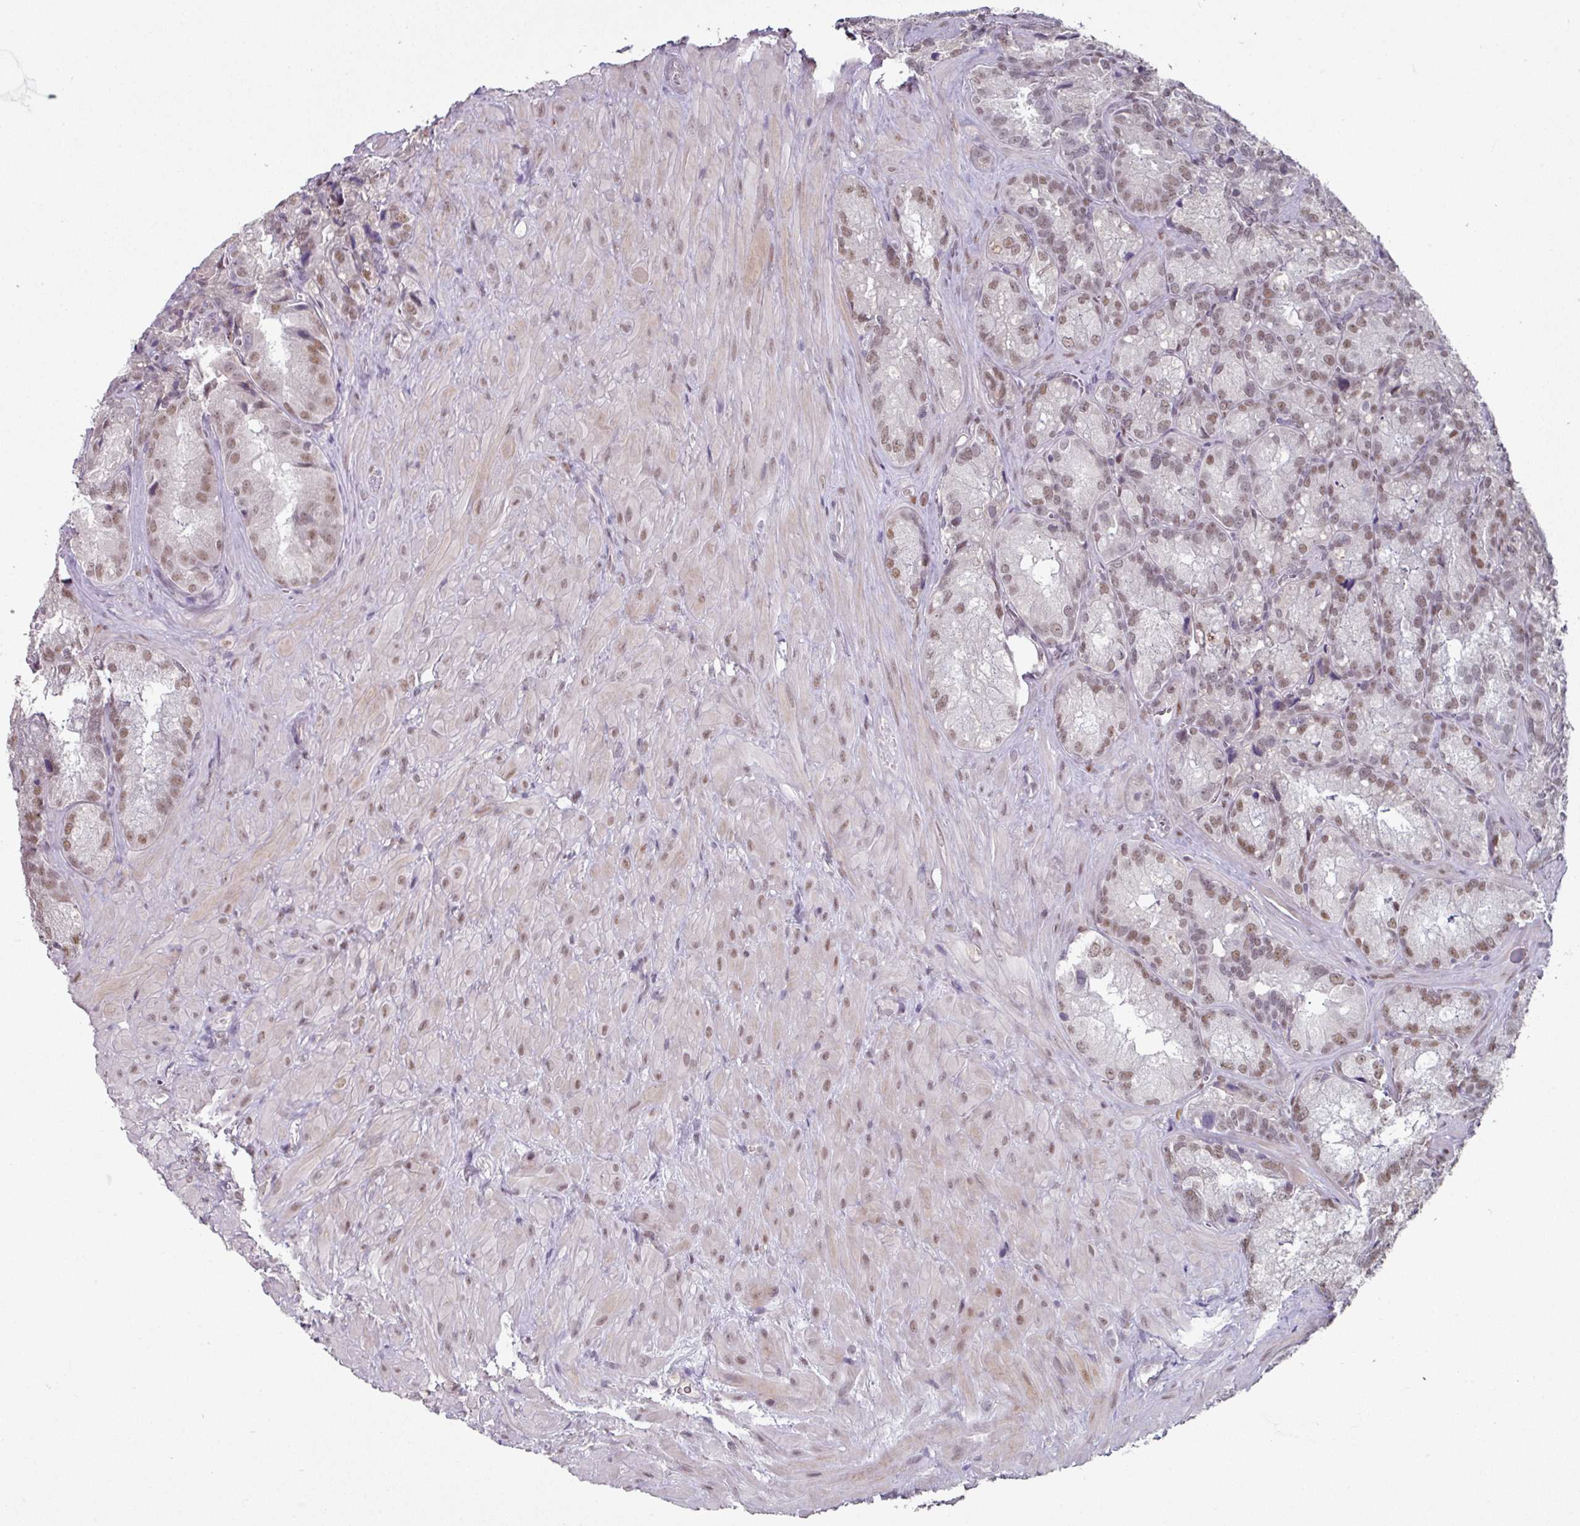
{"staining": {"intensity": "moderate", "quantity": ">75%", "location": "nuclear"}, "tissue": "seminal vesicle", "cell_type": "Glandular cells", "image_type": "normal", "snomed": [{"axis": "morphology", "description": "Normal tissue, NOS"}, {"axis": "topography", "description": "Seminal veicle"}], "caption": "Glandular cells display medium levels of moderate nuclear staining in about >75% of cells in unremarkable seminal vesicle. (Brightfield microscopy of DAB IHC at high magnification).", "gene": "ELK1", "patient": {"sex": "male", "age": 62}}